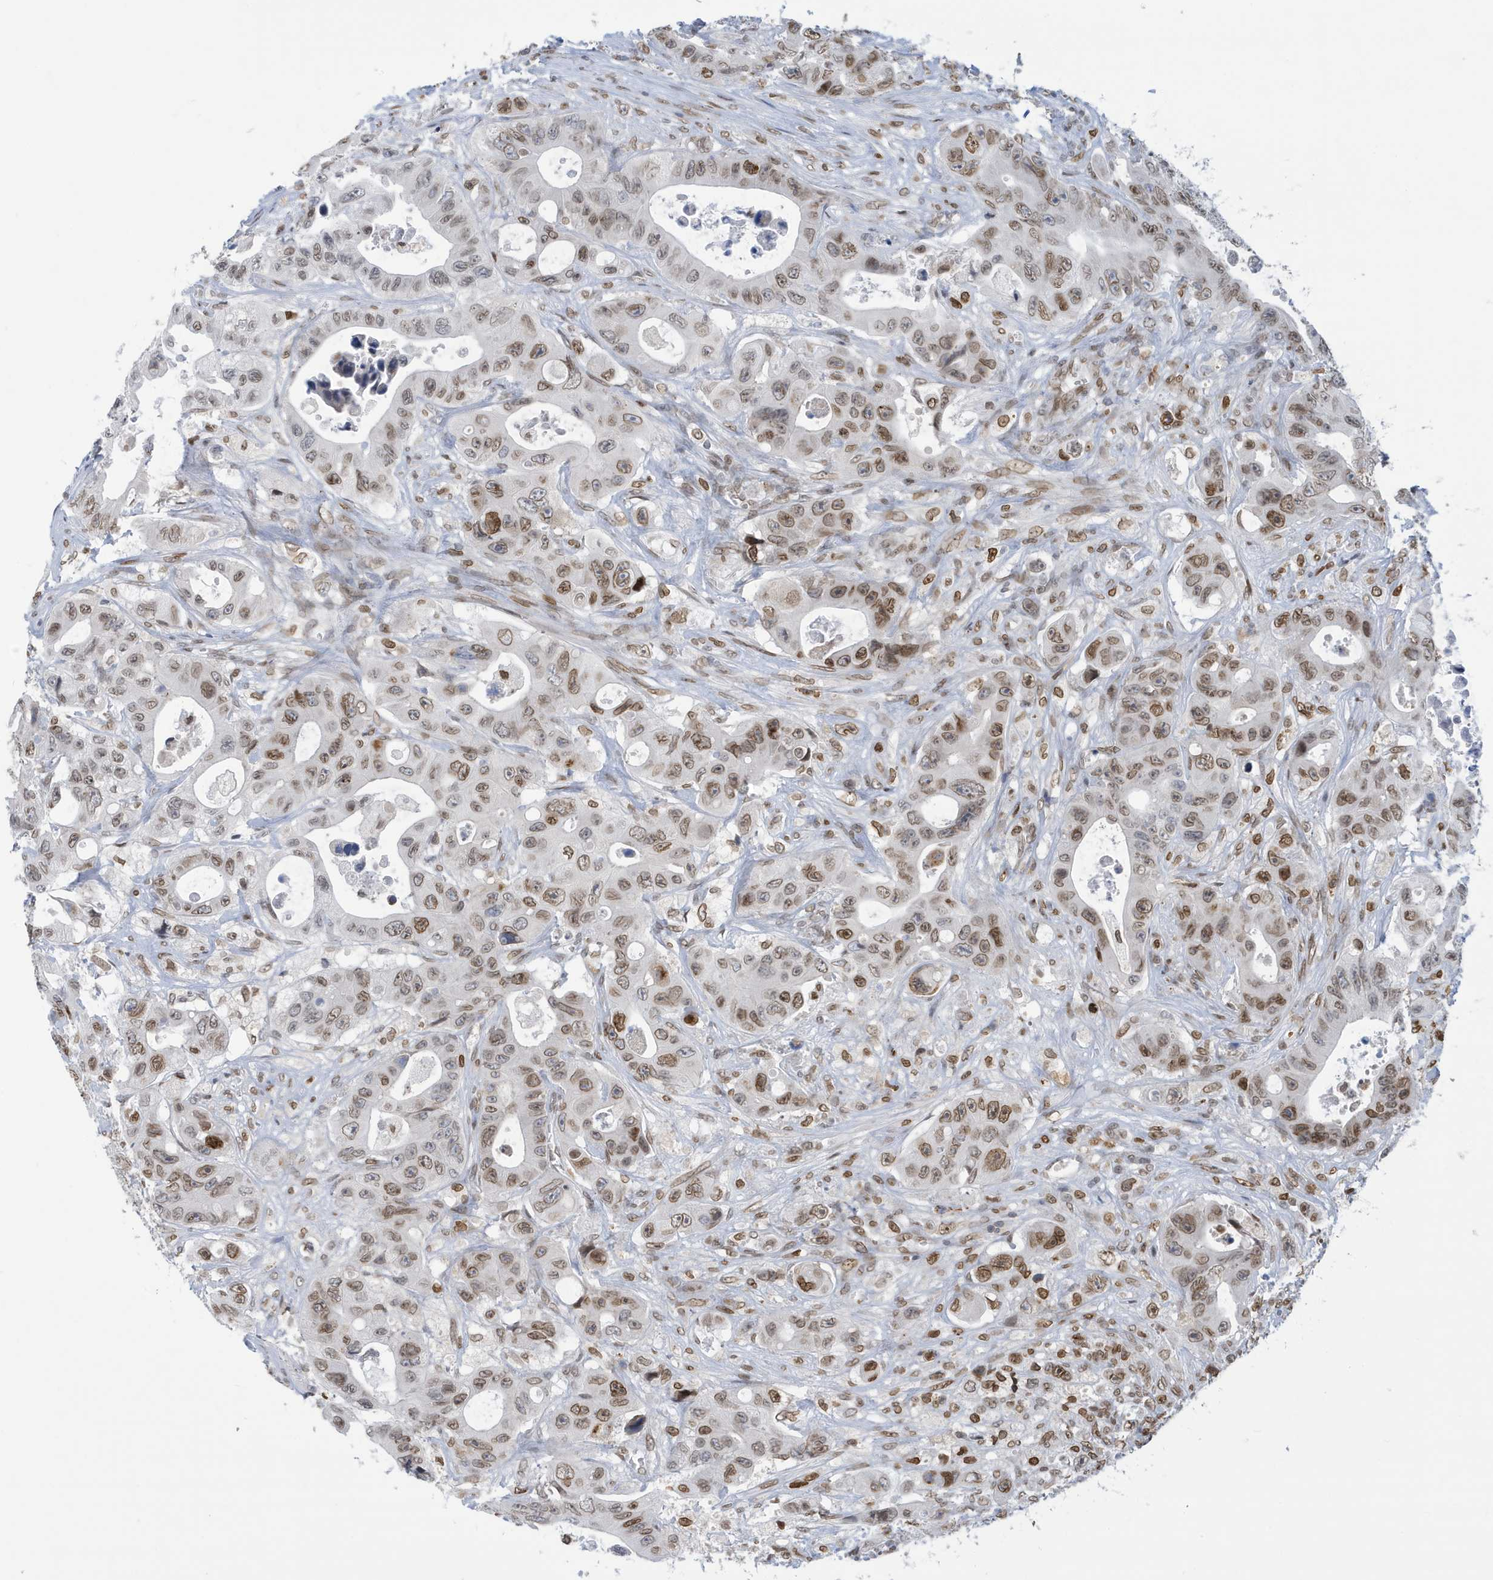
{"staining": {"intensity": "moderate", "quantity": ">75%", "location": "nuclear"}, "tissue": "colorectal cancer", "cell_type": "Tumor cells", "image_type": "cancer", "snomed": [{"axis": "morphology", "description": "Adenocarcinoma, NOS"}, {"axis": "topography", "description": "Colon"}], "caption": "IHC of colorectal cancer (adenocarcinoma) shows medium levels of moderate nuclear expression in about >75% of tumor cells. (DAB = brown stain, brightfield microscopy at high magnification).", "gene": "PCYT1A", "patient": {"sex": "female", "age": 46}}